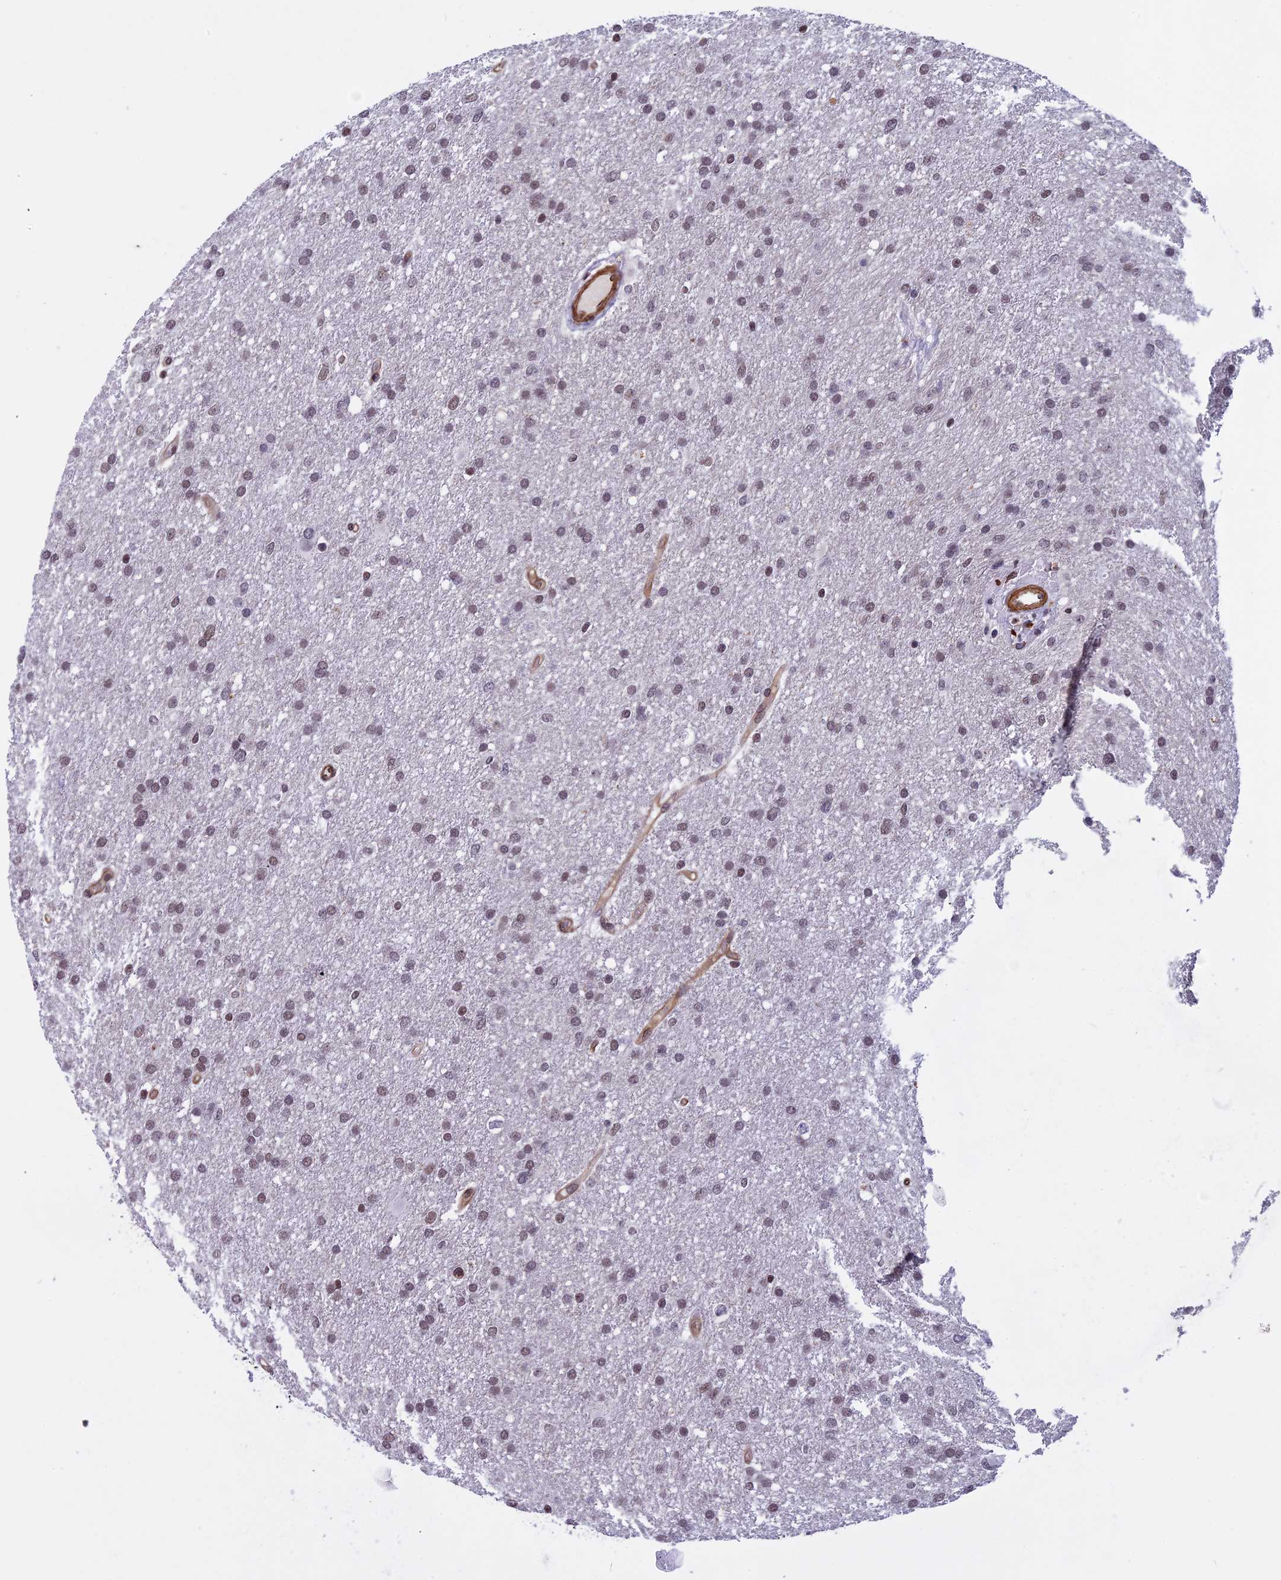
{"staining": {"intensity": "weak", "quantity": ">75%", "location": "nuclear"}, "tissue": "glioma", "cell_type": "Tumor cells", "image_type": "cancer", "snomed": [{"axis": "morphology", "description": "Glioma, malignant, High grade"}, {"axis": "topography", "description": "Cerebral cortex"}], "caption": "The histopathology image exhibits immunohistochemical staining of malignant glioma (high-grade). There is weak nuclear staining is appreciated in approximately >75% of tumor cells.", "gene": "NIPBL", "patient": {"sex": "female", "age": 36}}